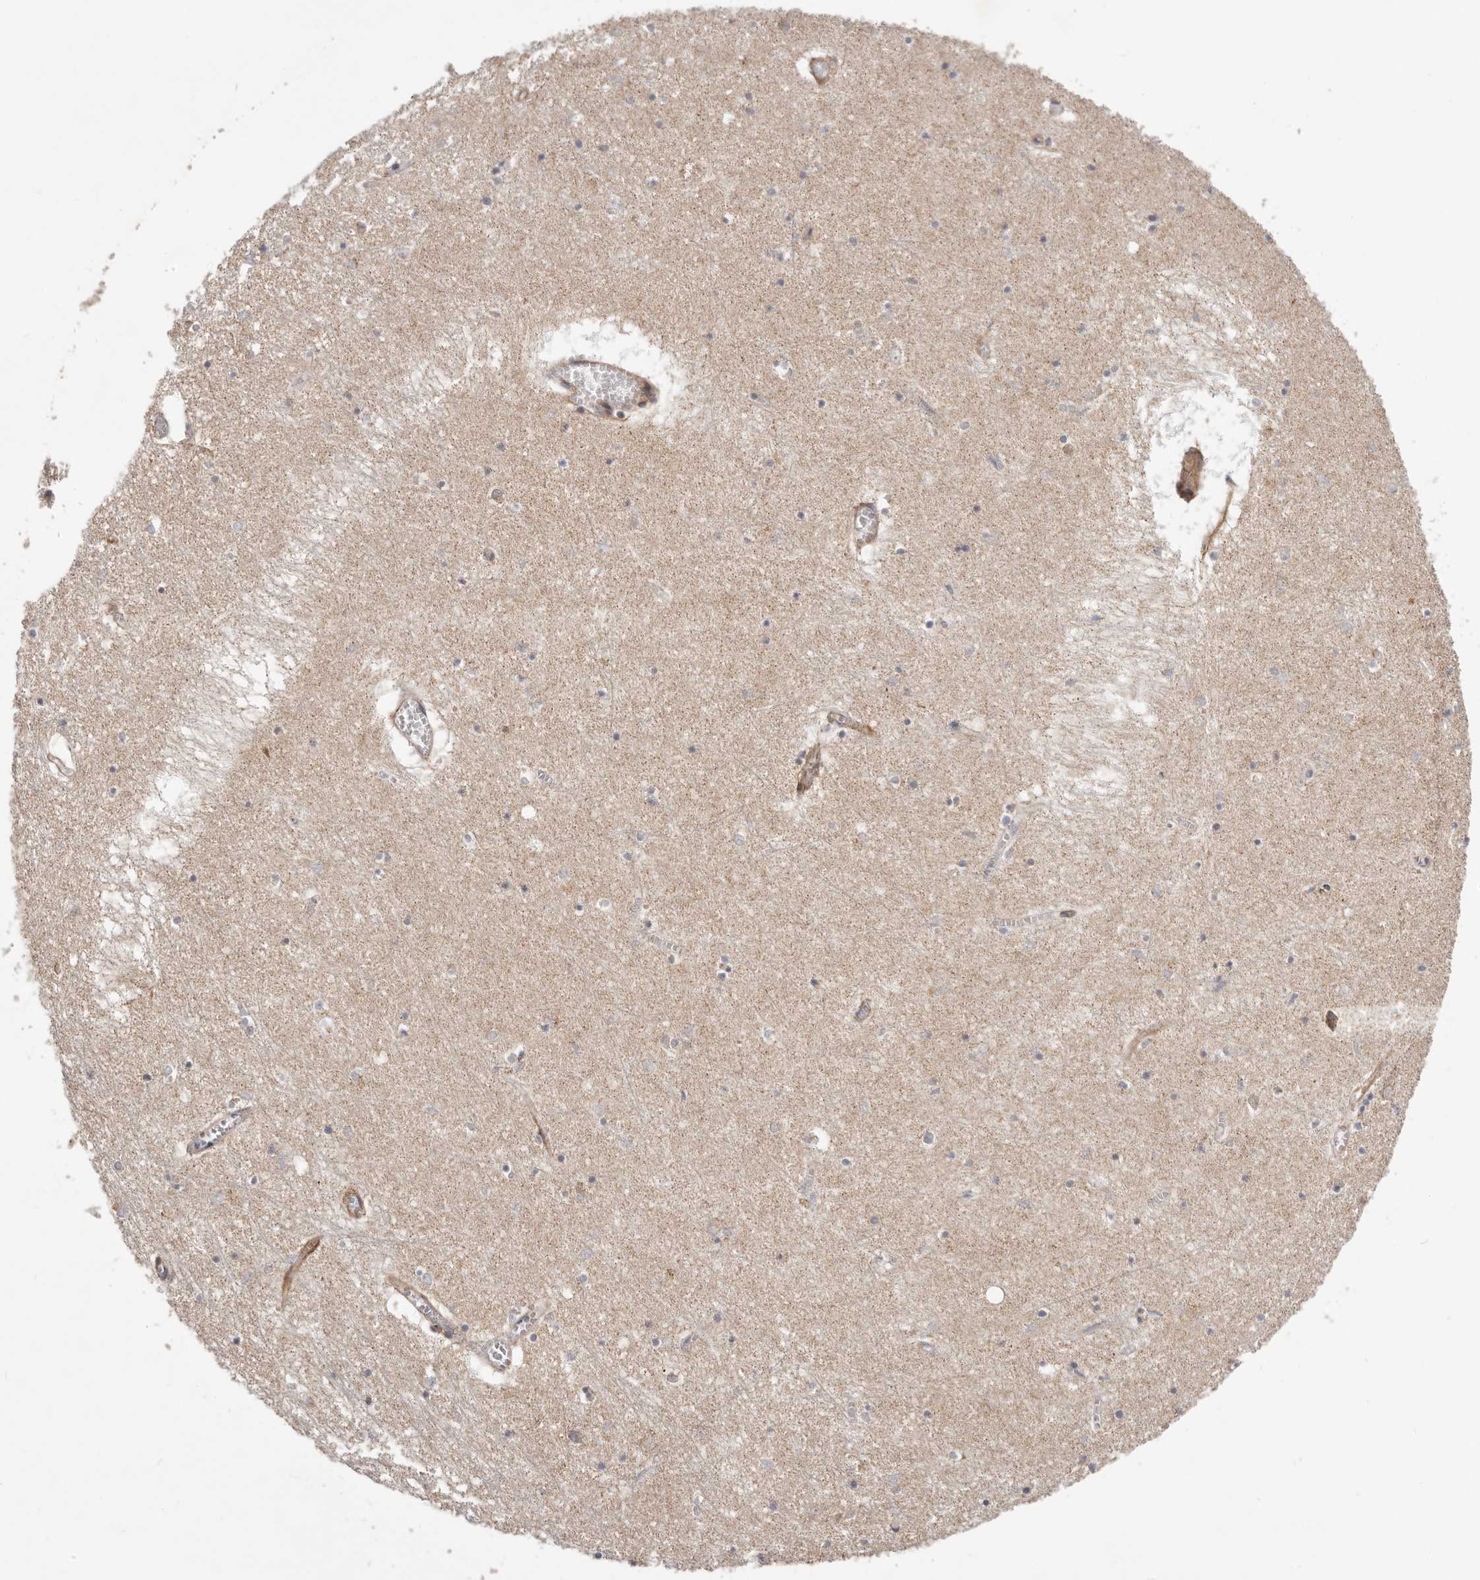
{"staining": {"intensity": "negative", "quantity": "none", "location": "none"}, "tissue": "hippocampus", "cell_type": "Glial cells", "image_type": "normal", "snomed": [{"axis": "morphology", "description": "Normal tissue, NOS"}, {"axis": "topography", "description": "Hippocampus"}], "caption": "A photomicrograph of hippocampus stained for a protein displays no brown staining in glial cells.", "gene": "MRPS10", "patient": {"sex": "male", "age": 70}}